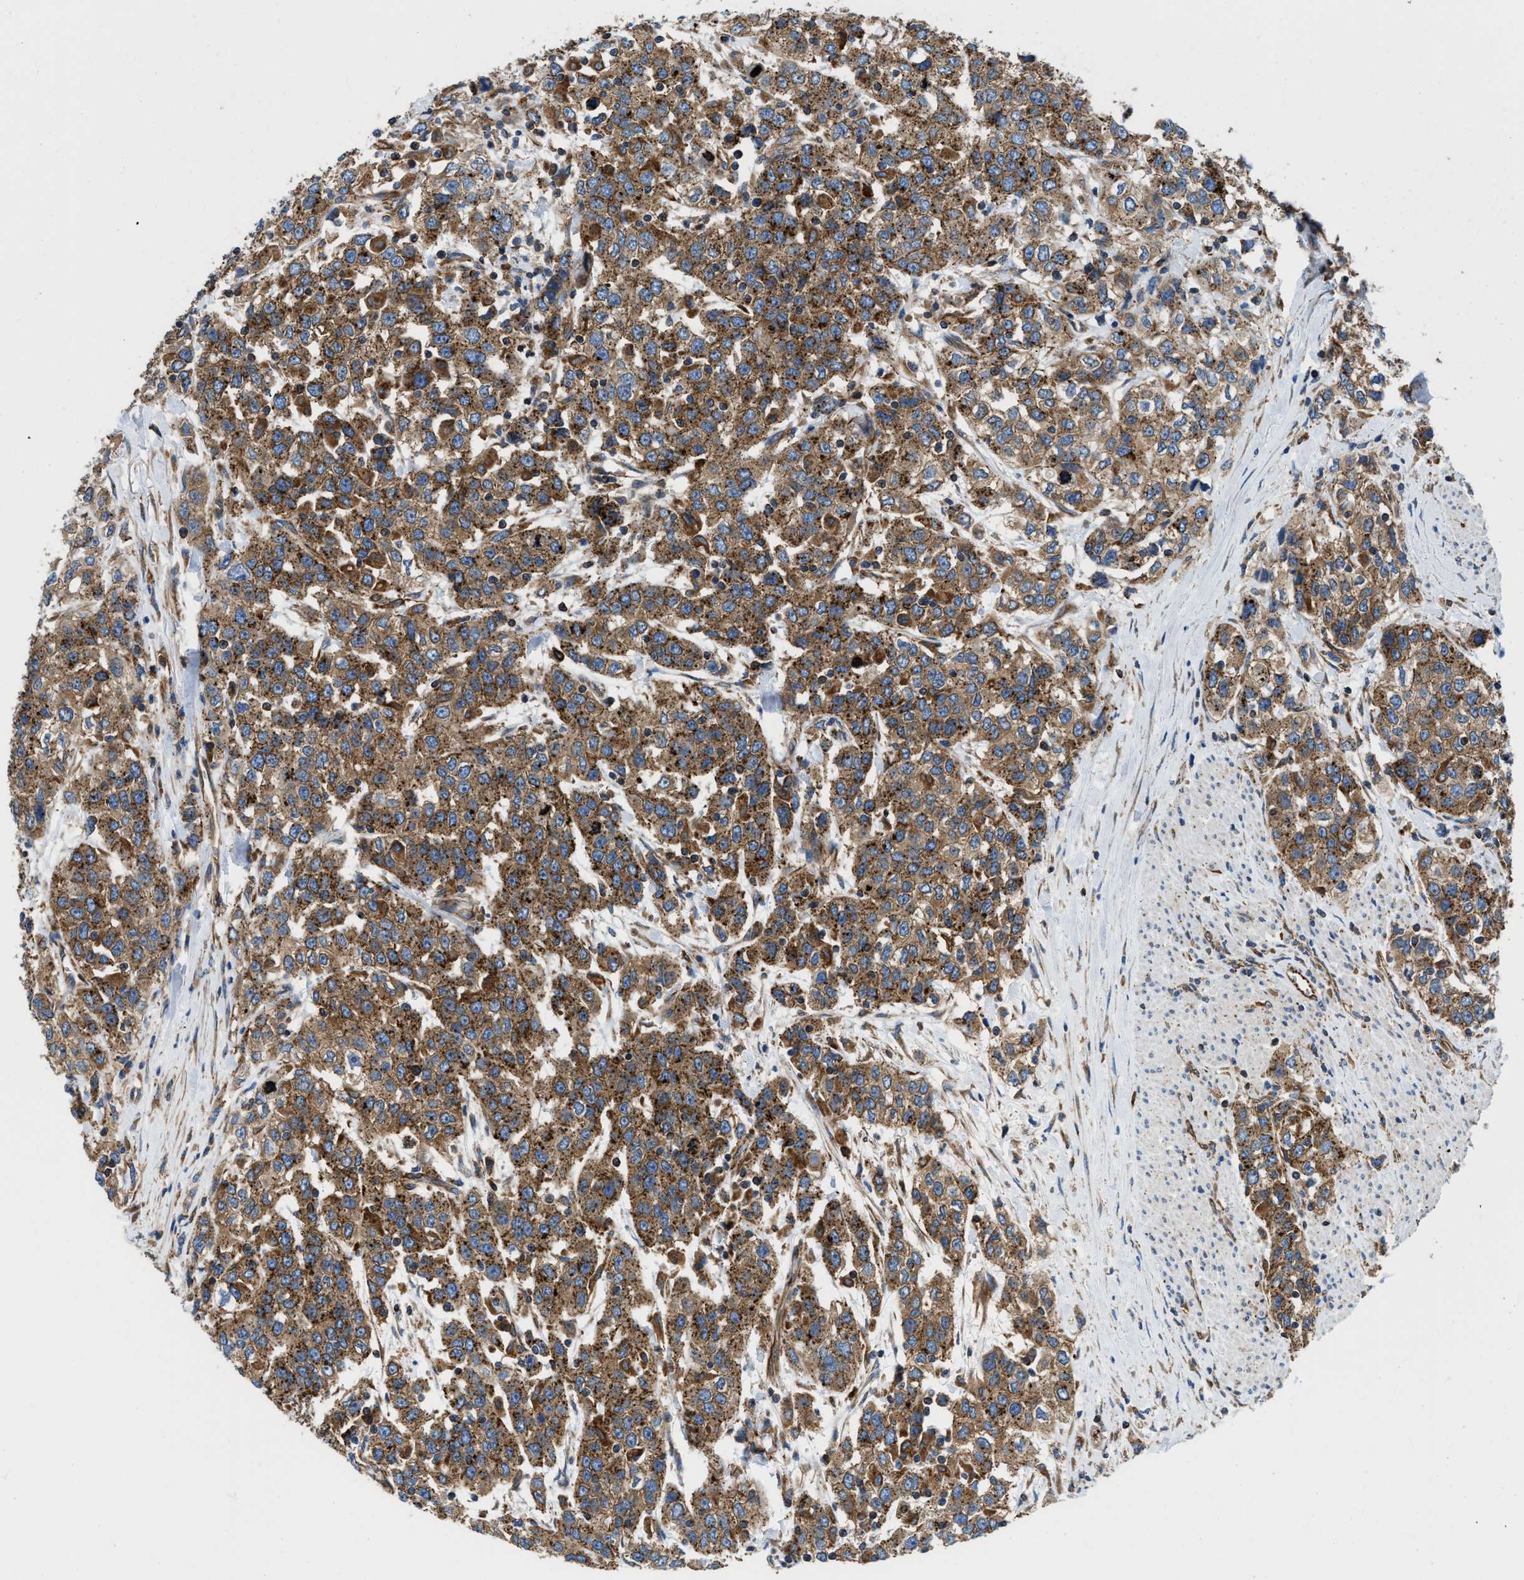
{"staining": {"intensity": "moderate", "quantity": ">75%", "location": "cytoplasmic/membranous"}, "tissue": "urothelial cancer", "cell_type": "Tumor cells", "image_type": "cancer", "snomed": [{"axis": "morphology", "description": "Urothelial carcinoma, High grade"}, {"axis": "topography", "description": "Urinary bladder"}], "caption": "Brown immunohistochemical staining in human high-grade urothelial carcinoma displays moderate cytoplasmic/membranous expression in approximately >75% of tumor cells.", "gene": "HSD17B12", "patient": {"sex": "female", "age": 80}}